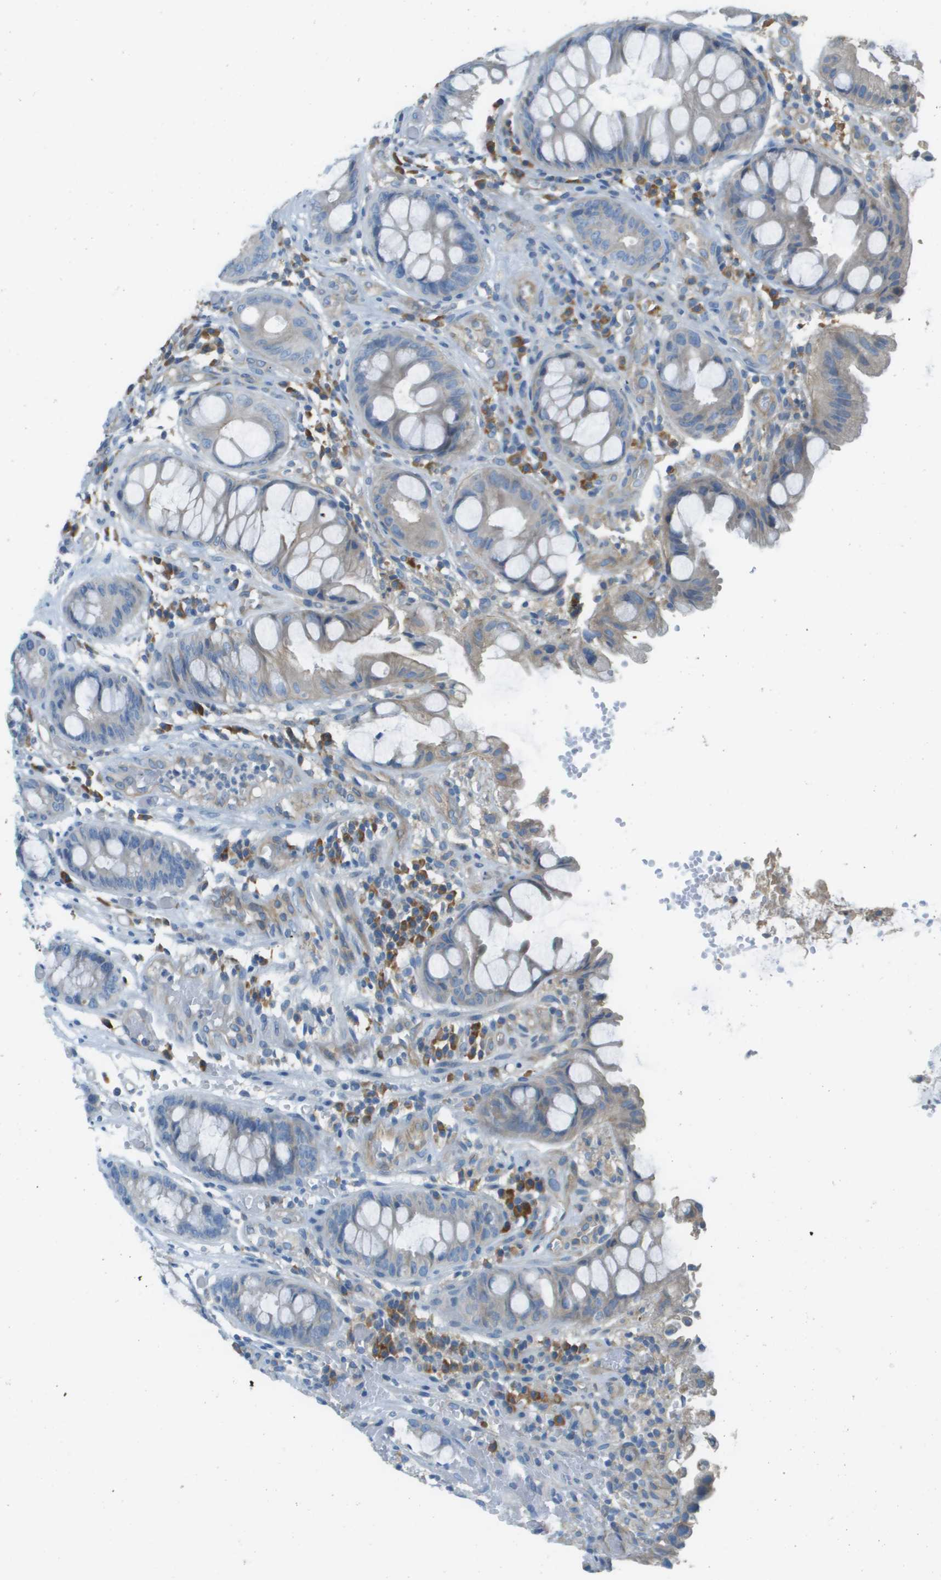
{"staining": {"intensity": "weak", "quantity": "<25%", "location": "cytoplasmic/membranous"}, "tissue": "colorectal cancer", "cell_type": "Tumor cells", "image_type": "cancer", "snomed": [{"axis": "morphology", "description": "Adenocarcinoma, NOS"}, {"axis": "topography", "description": "Colon"}], "caption": "Tumor cells show no significant protein staining in colorectal cancer. The staining was performed using DAB to visualize the protein expression in brown, while the nuclei were stained in blue with hematoxylin (Magnification: 20x).", "gene": "DNAJB11", "patient": {"sex": "female", "age": 57}}